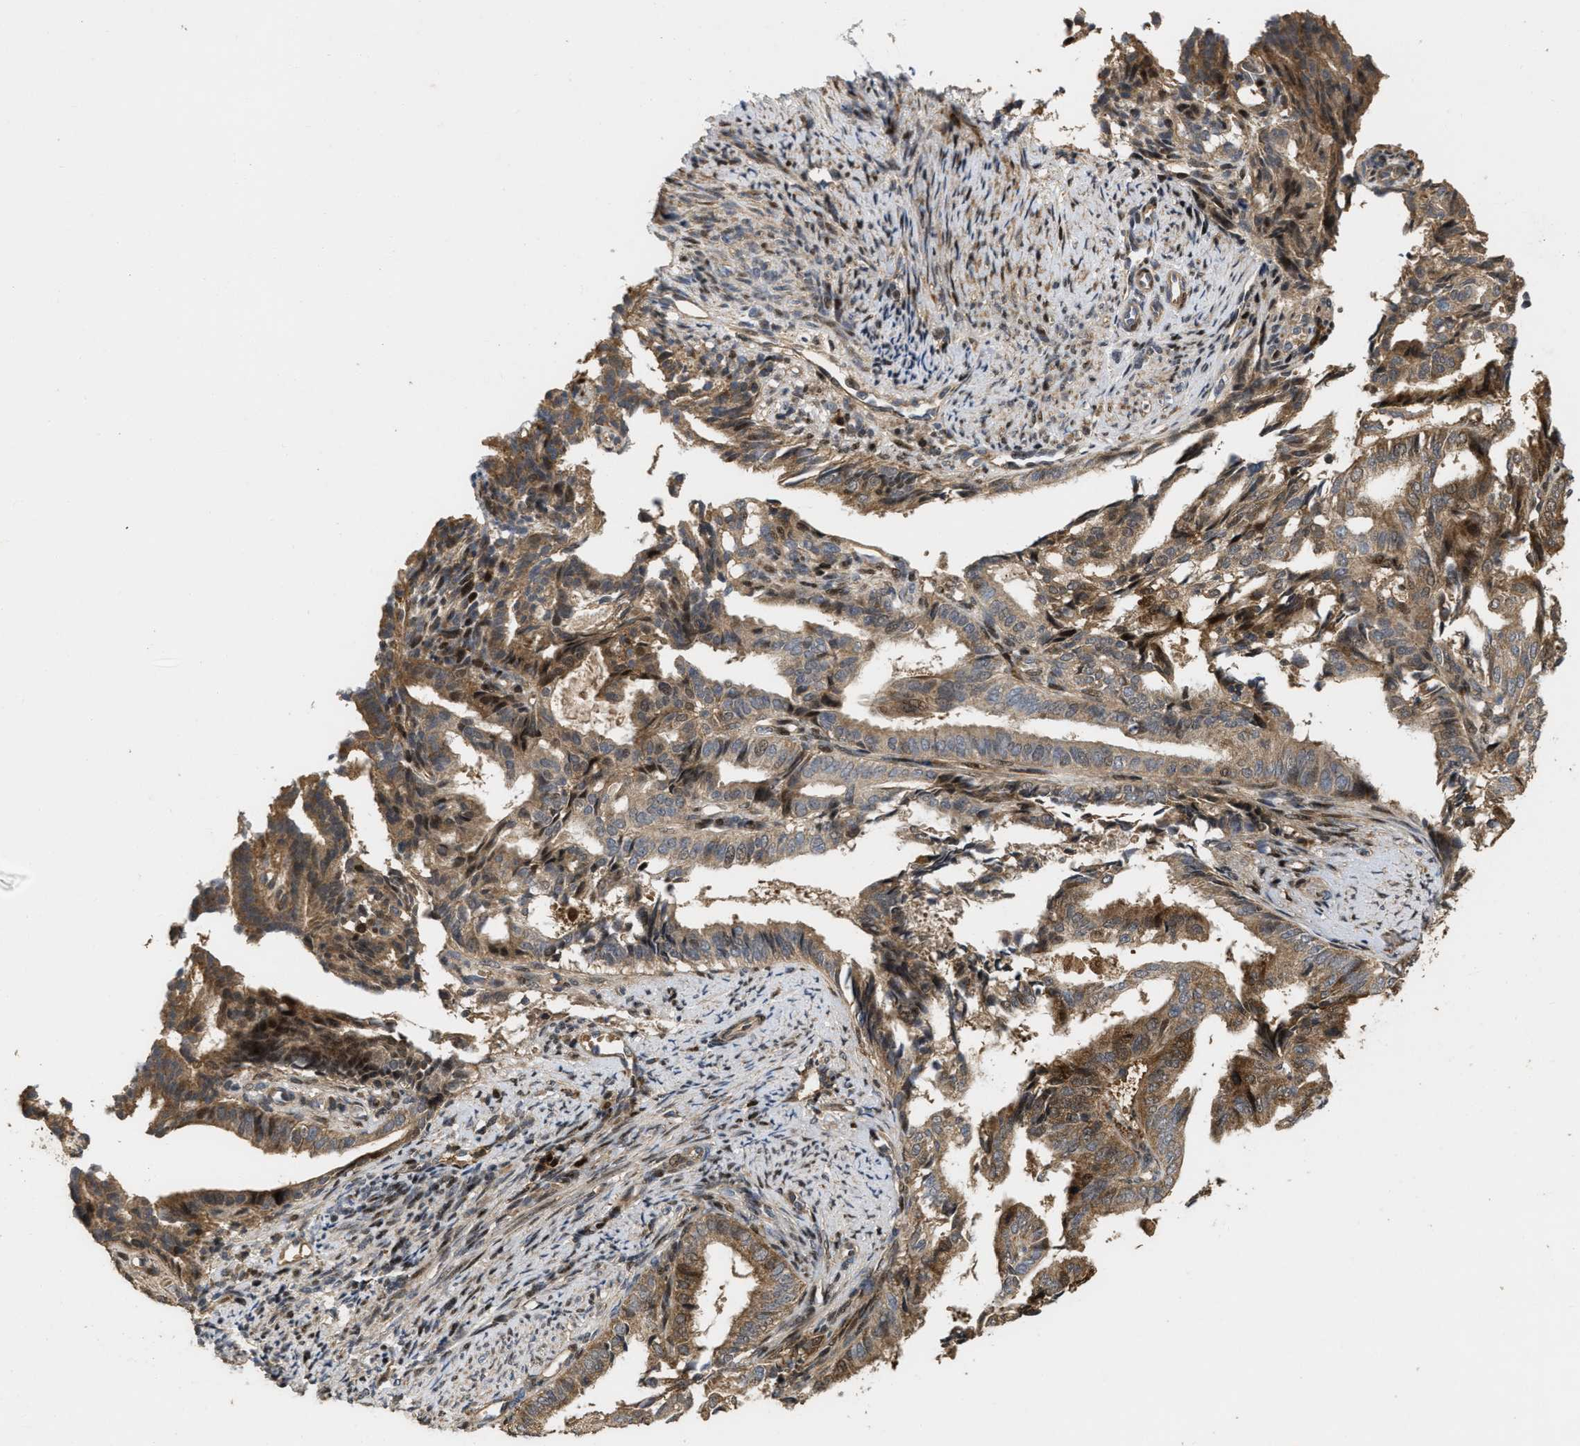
{"staining": {"intensity": "moderate", "quantity": ">75%", "location": "cytoplasmic/membranous"}, "tissue": "endometrial cancer", "cell_type": "Tumor cells", "image_type": "cancer", "snomed": [{"axis": "morphology", "description": "Adenocarcinoma, NOS"}, {"axis": "topography", "description": "Endometrium"}], "caption": "The photomicrograph displays a brown stain indicating the presence of a protein in the cytoplasmic/membranous of tumor cells in adenocarcinoma (endometrial).", "gene": "CBR3", "patient": {"sex": "female", "age": 58}}